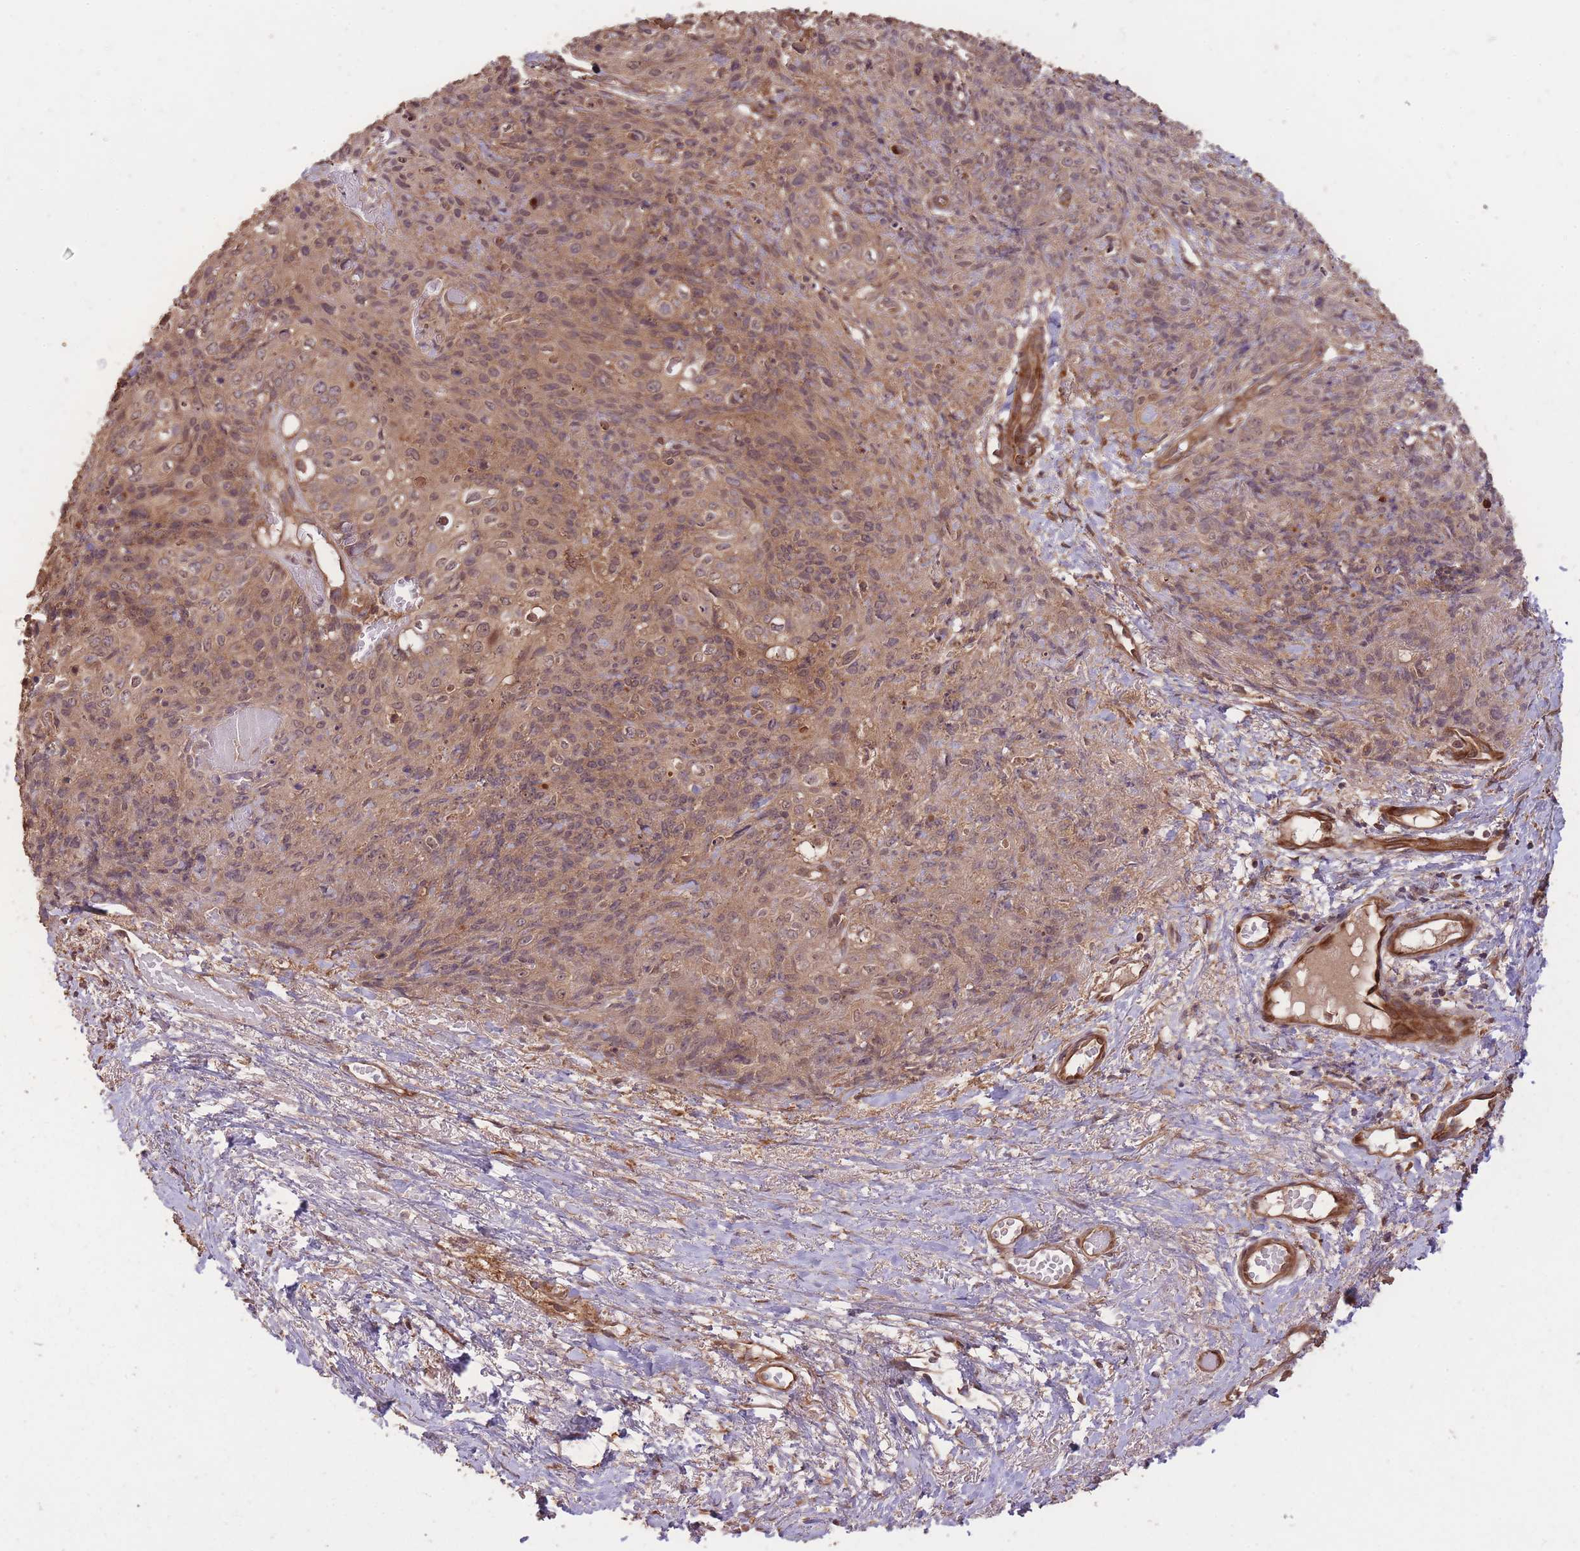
{"staining": {"intensity": "weak", "quantity": ">75%", "location": "cytoplasmic/membranous,nuclear"}, "tissue": "skin cancer", "cell_type": "Tumor cells", "image_type": "cancer", "snomed": [{"axis": "morphology", "description": "Squamous cell carcinoma, NOS"}, {"axis": "topography", "description": "Skin"}, {"axis": "topography", "description": "Vulva"}], "caption": "Immunohistochemical staining of human skin squamous cell carcinoma displays low levels of weak cytoplasmic/membranous and nuclear protein positivity in about >75% of tumor cells. (brown staining indicates protein expression, while blue staining denotes nuclei).", "gene": "ERBB3", "patient": {"sex": "female", "age": 85}}